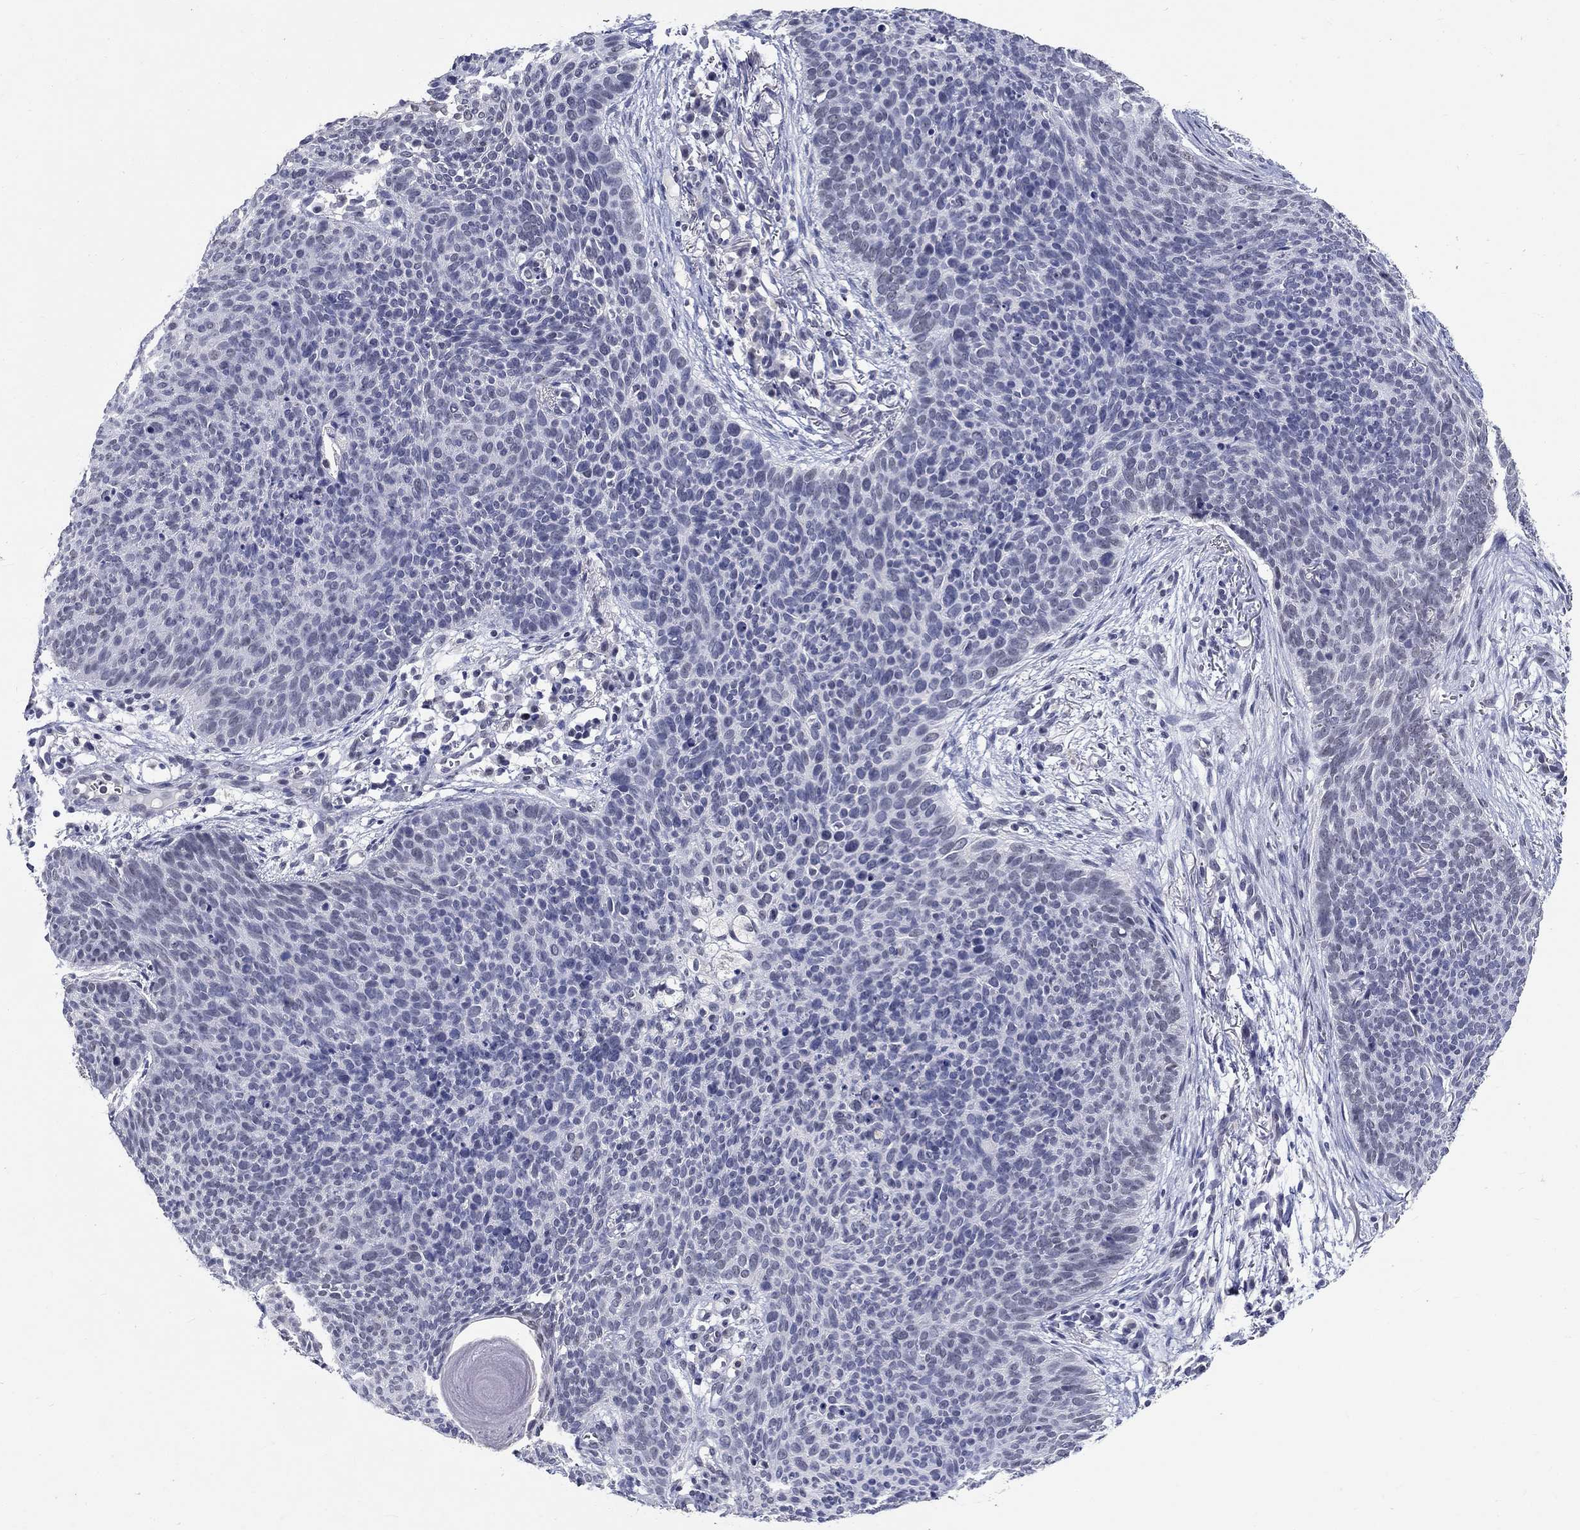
{"staining": {"intensity": "negative", "quantity": "none", "location": "none"}, "tissue": "skin cancer", "cell_type": "Tumor cells", "image_type": "cancer", "snomed": [{"axis": "morphology", "description": "Basal cell carcinoma"}, {"axis": "topography", "description": "Skin"}], "caption": "The immunohistochemistry (IHC) photomicrograph has no significant expression in tumor cells of skin basal cell carcinoma tissue.", "gene": "GRIN1", "patient": {"sex": "male", "age": 64}}